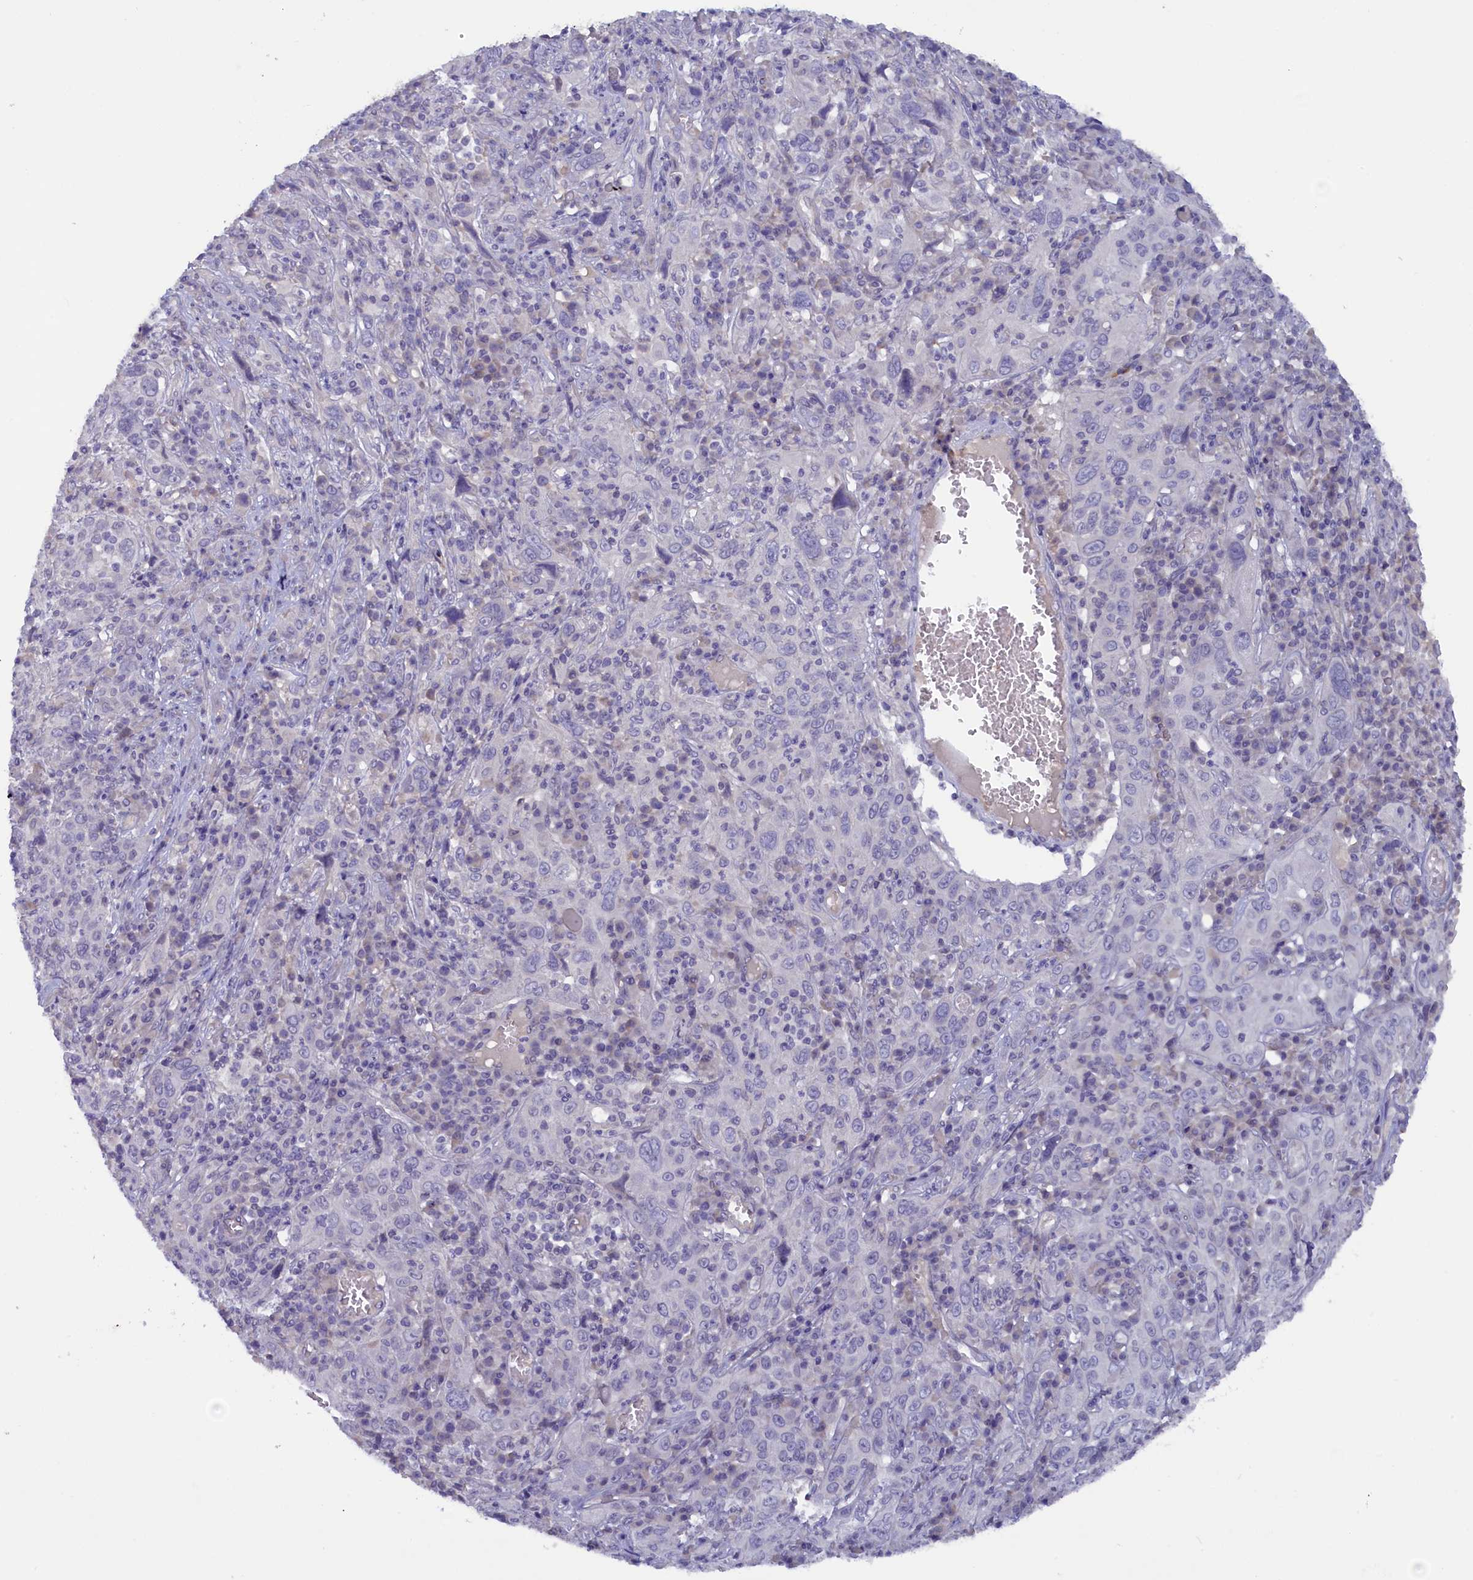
{"staining": {"intensity": "negative", "quantity": "none", "location": "none"}, "tissue": "cervical cancer", "cell_type": "Tumor cells", "image_type": "cancer", "snomed": [{"axis": "morphology", "description": "Squamous cell carcinoma, NOS"}, {"axis": "topography", "description": "Cervix"}], "caption": "Tumor cells show no significant expression in cervical squamous cell carcinoma.", "gene": "ZSWIM4", "patient": {"sex": "female", "age": 46}}